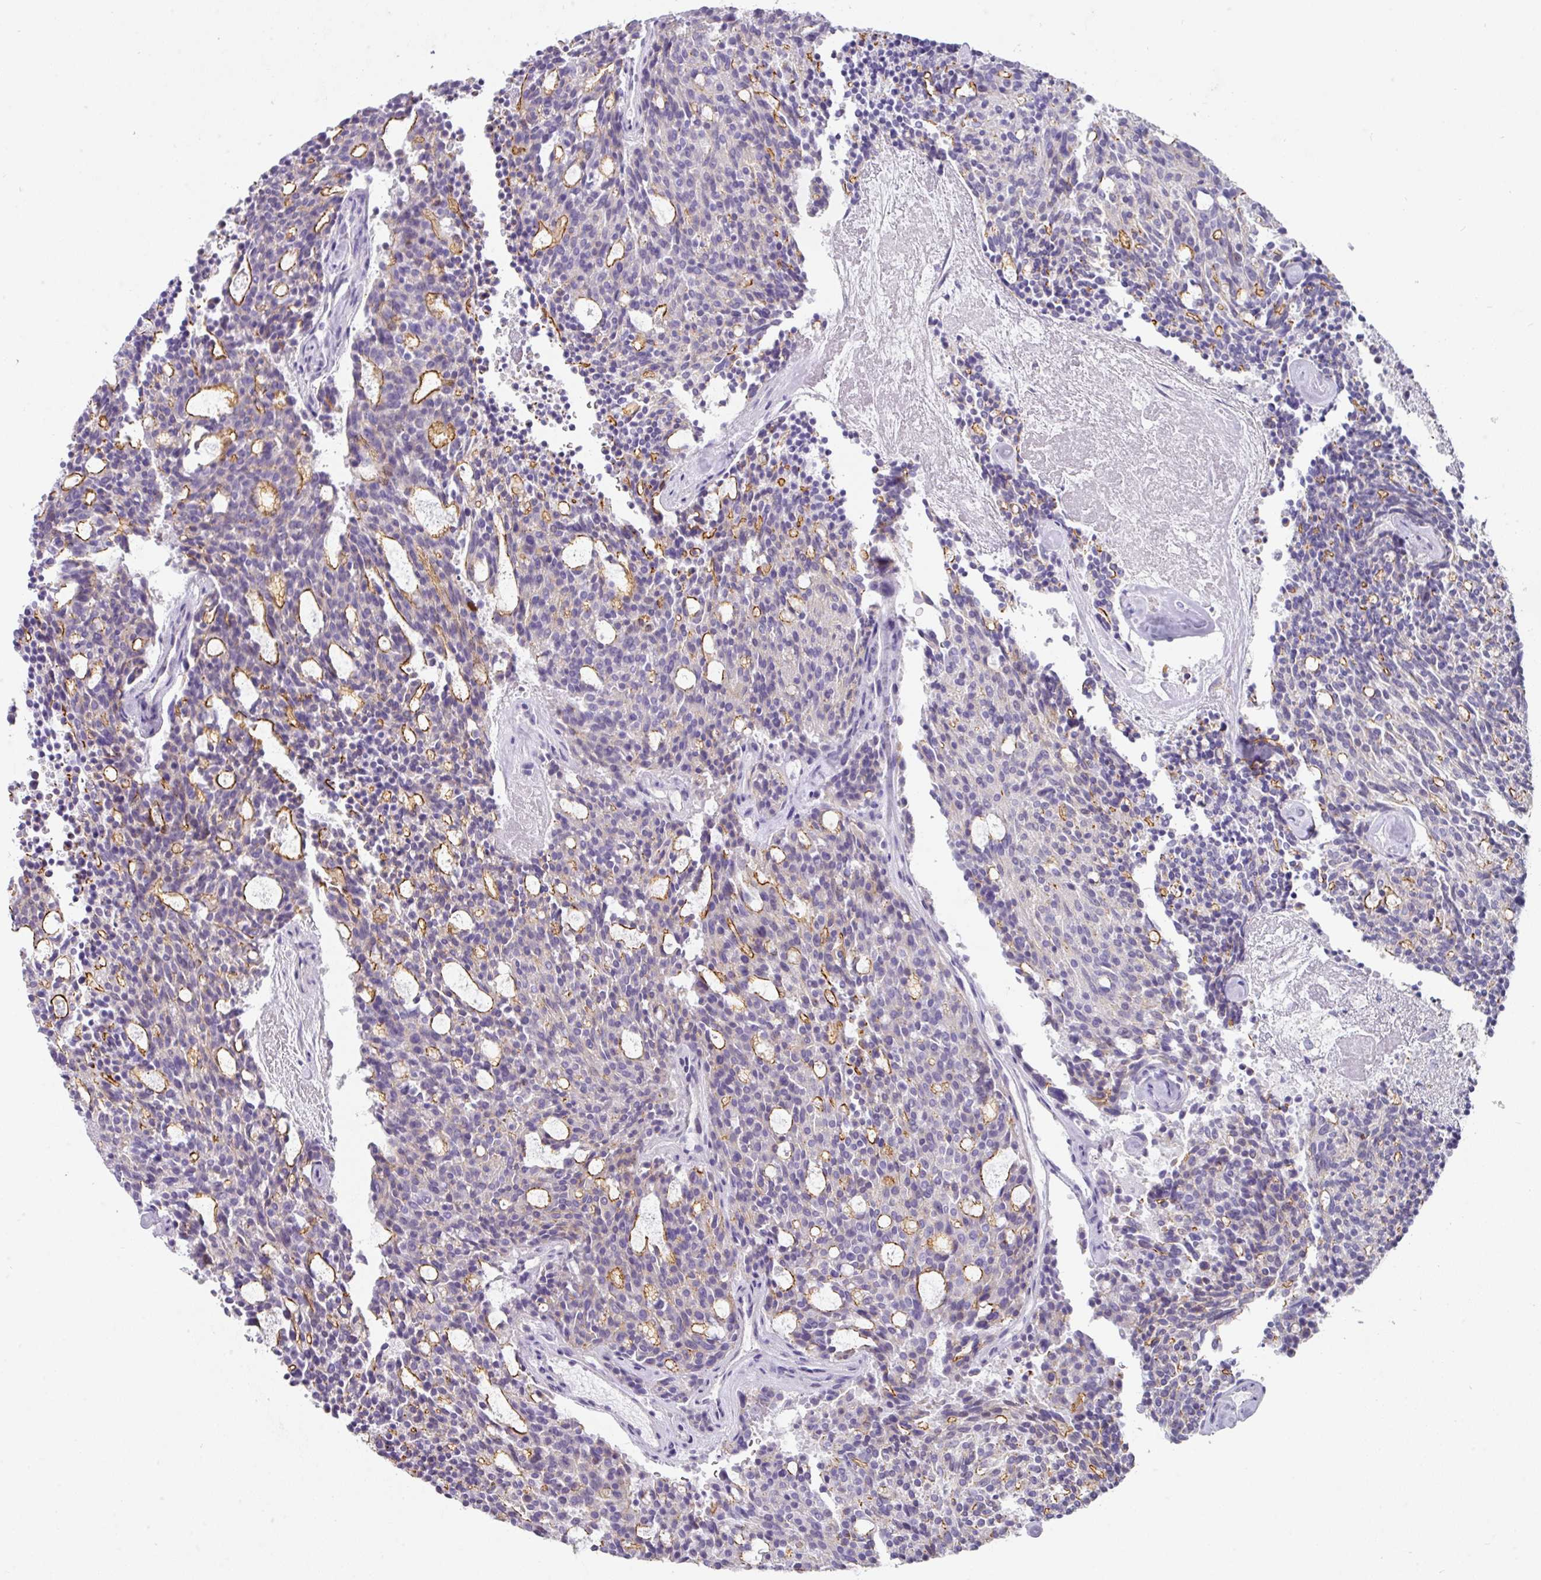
{"staining": {"intensity": "moderate", "quantity": "<25%", "location": "cytoplasmic/membranous"}, "tissue": "carcinoid", "cell_type": "Tumor cells", "image_type": "cancer", "snomed": [{"axis": "morphology", "description": "Carcinoid, malignant, NOS"}, {"axis": "topography", "description": "Pancreas"}], "caption": "A micrograph of carcinoid stained for a protein reveals moderate cytoplasmic/membranous brown staining in tumor cells. (Brightfield microscopy of DAB IHC at high magnification).", "gene": "ANKRD29", "patient": {"sex": "female", "age": 54}}